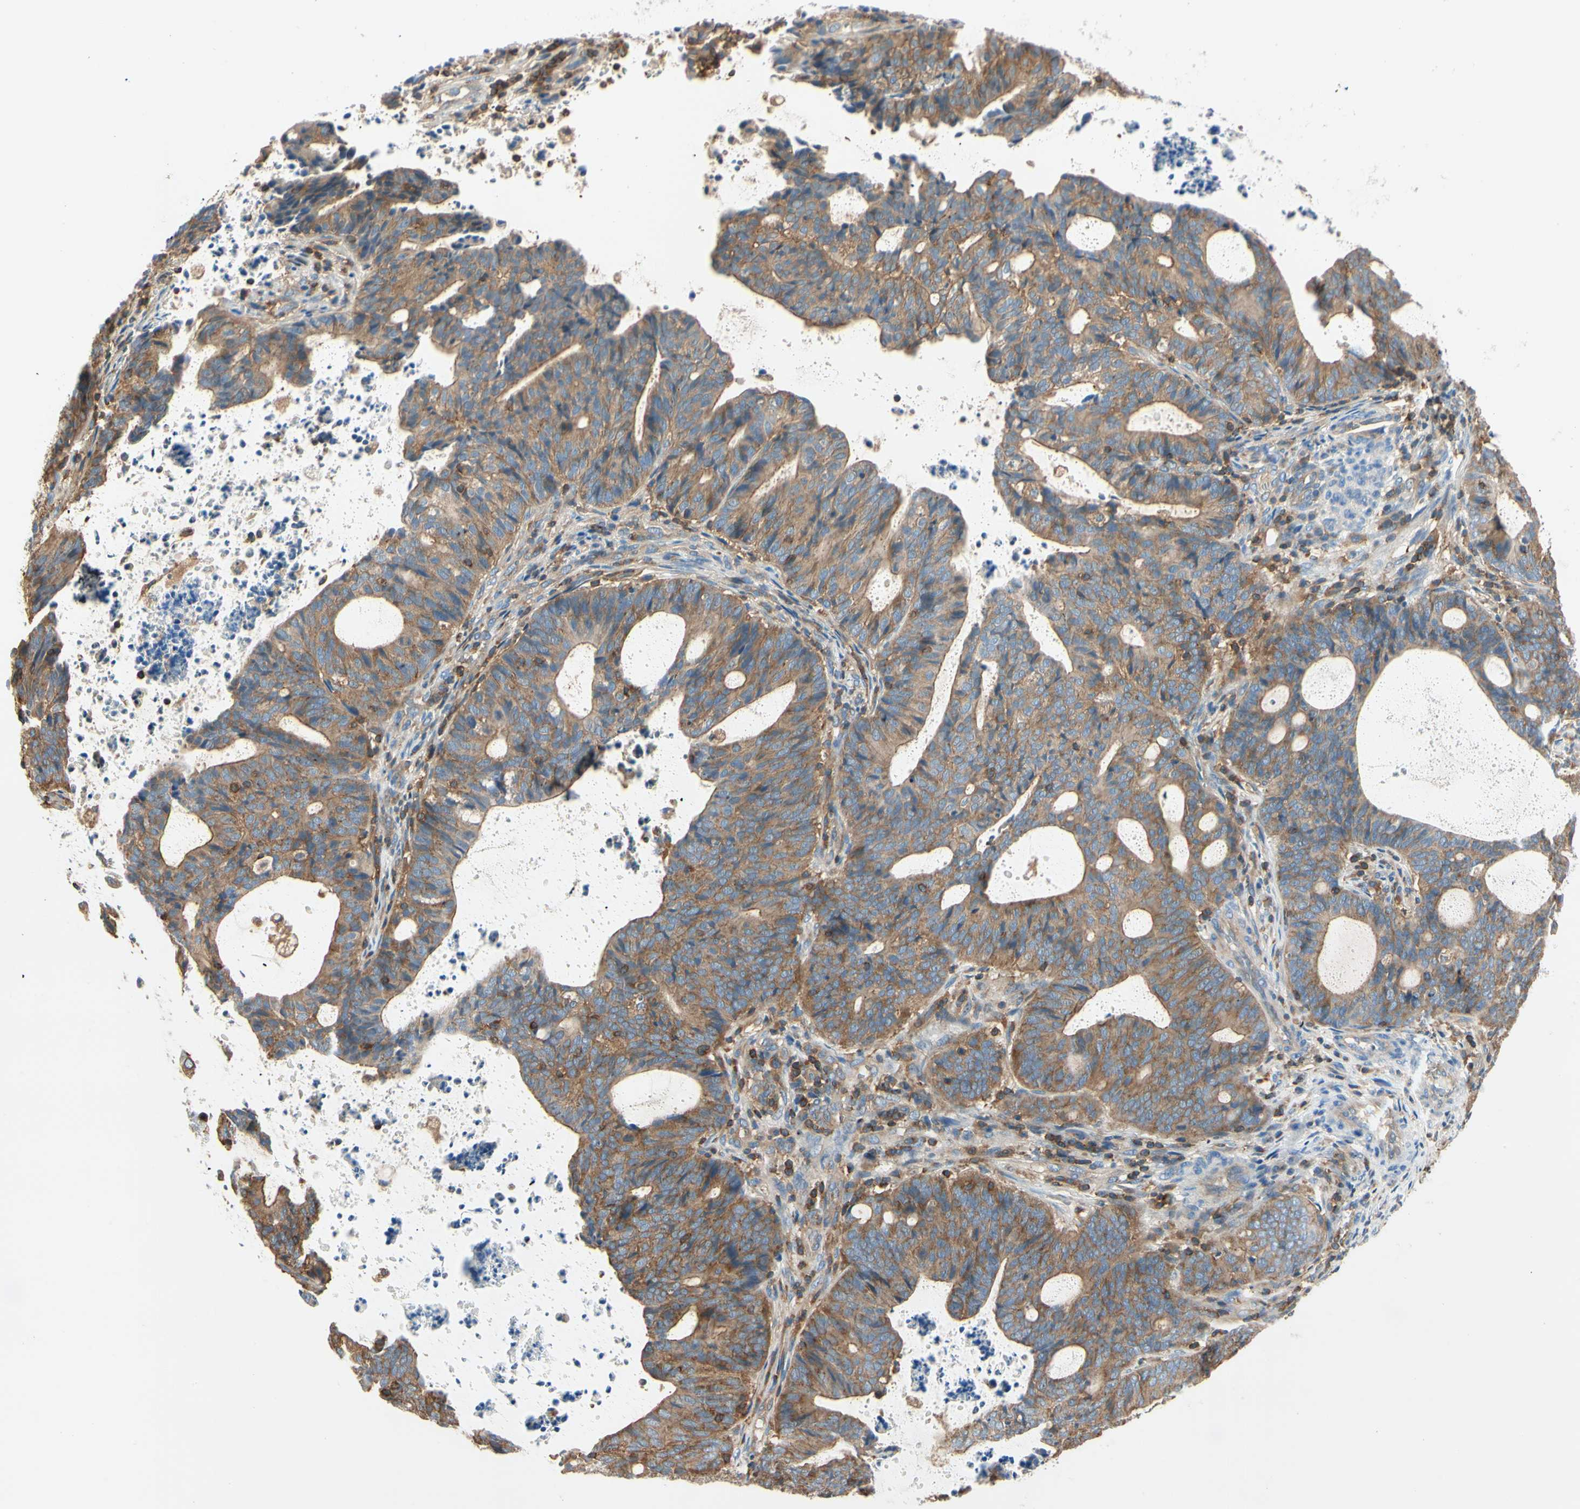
{"staining": {"intensity": "moderate", "quantity": ">75%", "location": "cytoplasmic/membranous"}, "tissue": "endometrial cancer", "cell_type": "Tumor cells", "image_type": "cancer", "snomed": [{"axis": "morphology", "description": "Adenocarcinoma, NOS"}, {"axis": "topography", "description": "Uterus"}], "caption": "High-magnification brightfield microscopy of adenocarcinoma (endometrial) stained with DAB (brown) and counterstained with hematoxylin (blue). tumor cells exhibit moderate cytoplasmic/membranous expression is present in approximately>75% of cells. (Stains: DAB in brown, nuclei in blue, Microscopy: brightfield microscopy at high magnification).", "gene": "CAPZA2", "patient": {"sex": "female", "age": 83}}